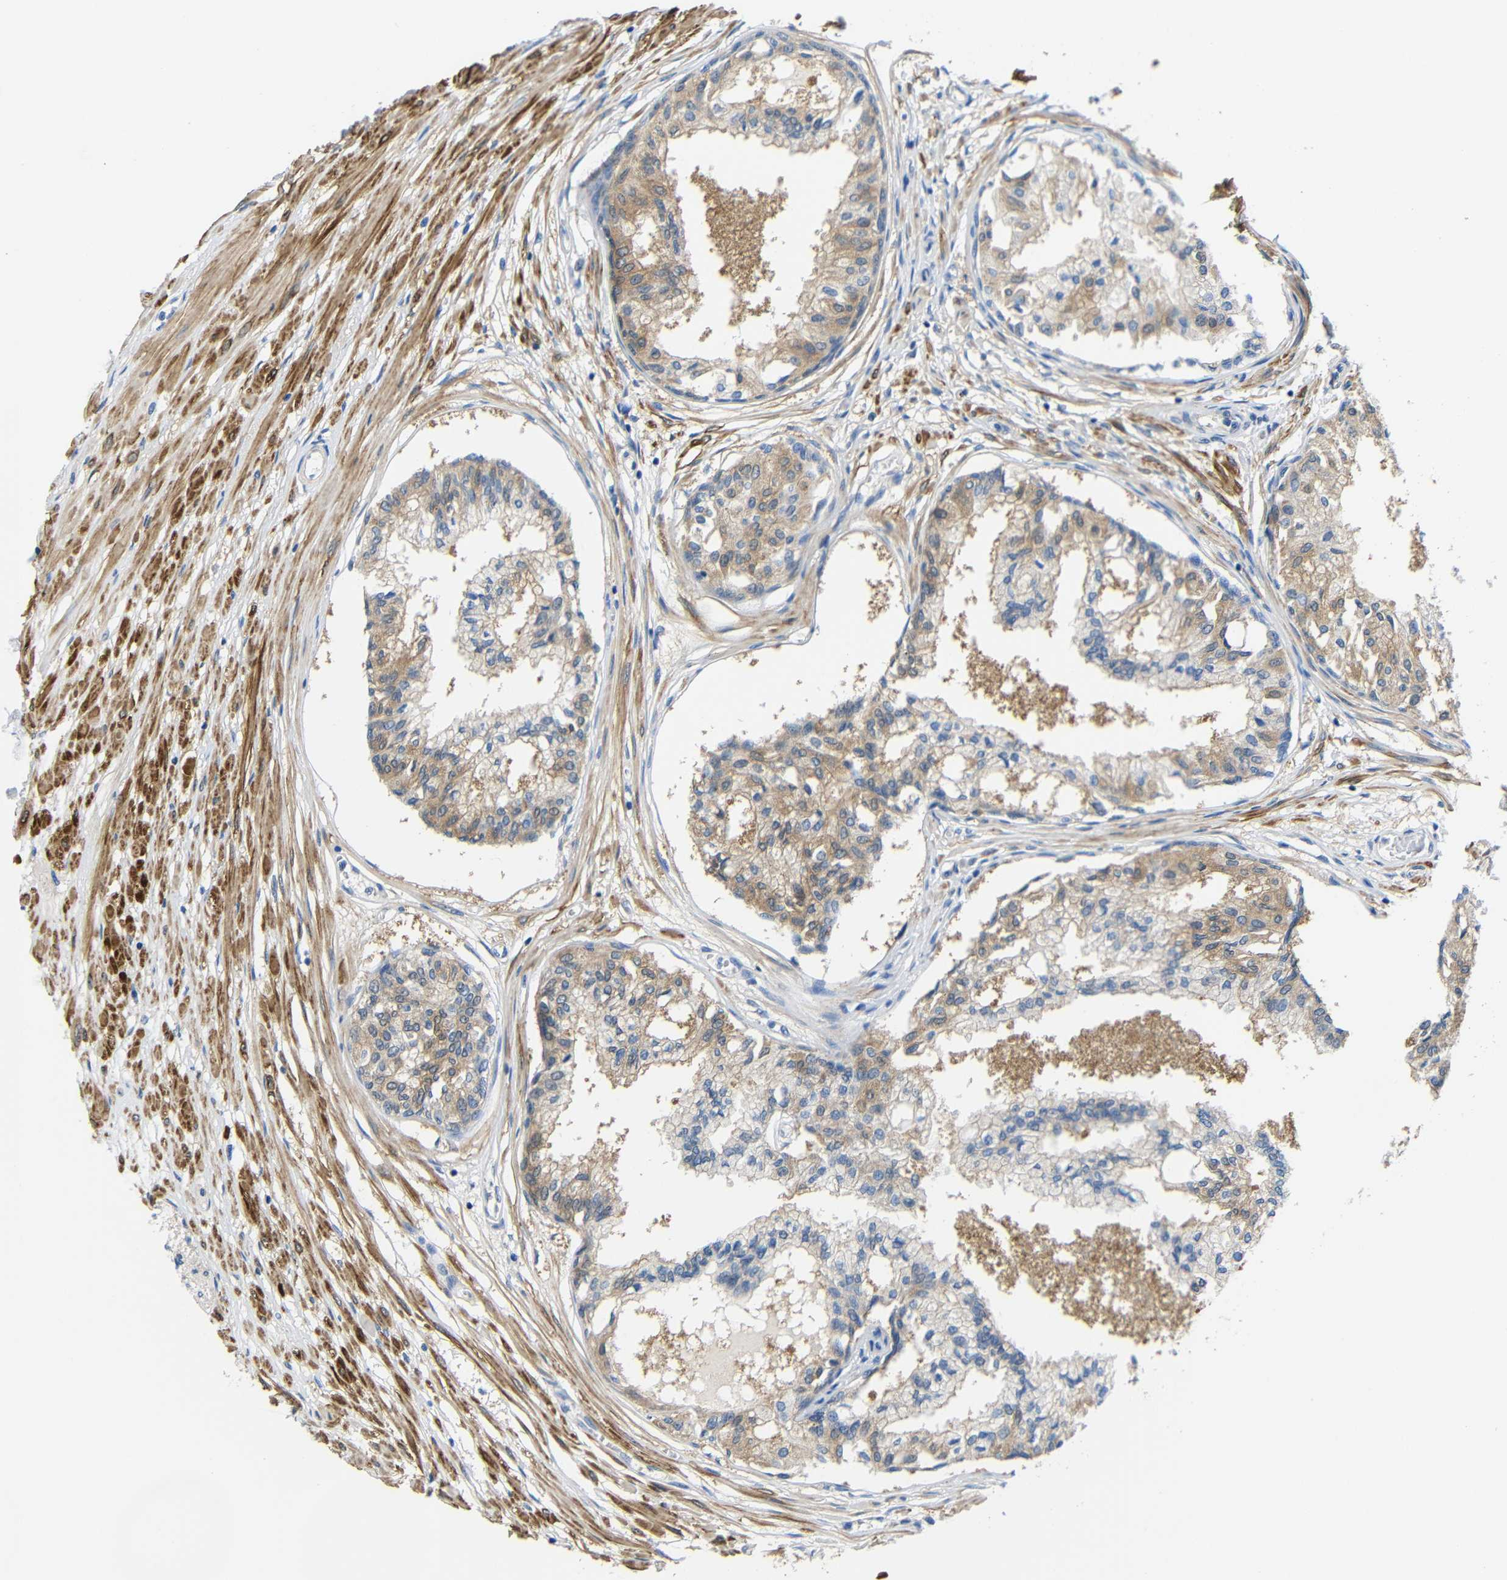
{"staining": {"intensity": "moderate", "quantity": "<25%", "location": "cytoplasmic/membranous"}, "tissue": "prostate", "cell_type": "Glandular cells", "image_type": "normal", "snomed": [{"axis": "morphology", "description": "Normal tissue, NOS"}, {"axis": "topography", "description": "Prostate"}, {"axis": "topography", "description": "Seminal veicle"}], "caption": "Prostate stained with IHC reveals moderate cytoplasmic/membranous staining in approximately <25% of glandular cells.", "gene": "NEGR1", "patient": {"sex": "male", "age": 60}}